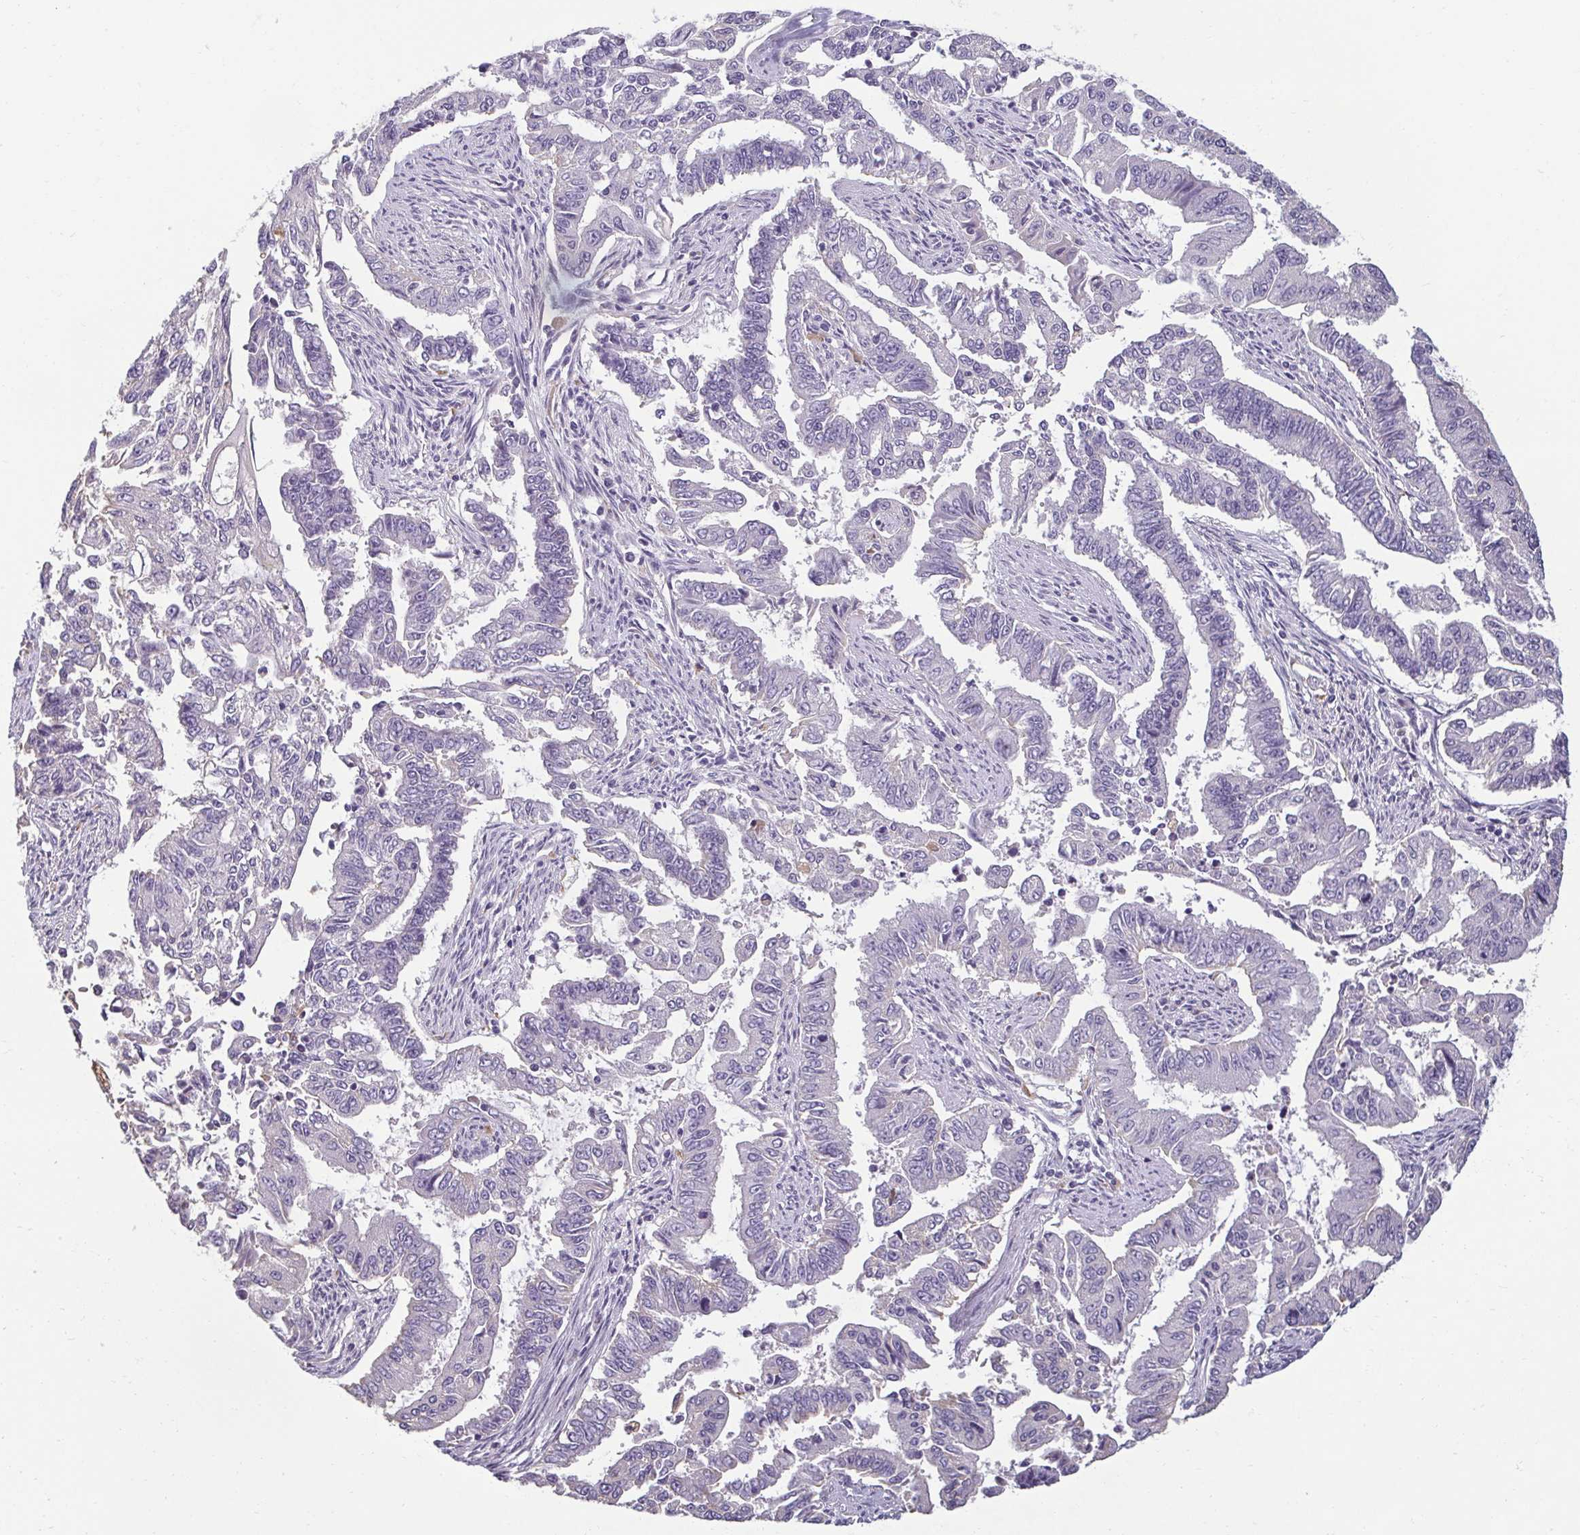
{"staining": {"intensity": "negative", "quantity": "none", "location": "none"}, "tissue": "endometrial cancer", "cell_type": "Tumor cells", "image_type": "cancer", "snomed": [{"axis": "morphology", "description": "Adenocarcinoma, NOS"}, {"axis": "topography", "description": "Uterus"}], "caption": "IHC photomicrograph of human endometrial cancer (adenocarcinoma) stained for a protein (brown), which reveals no expression in tumor cells.", "gene": "PDE2A", "patient": {"sex": "female", "age": 59}}